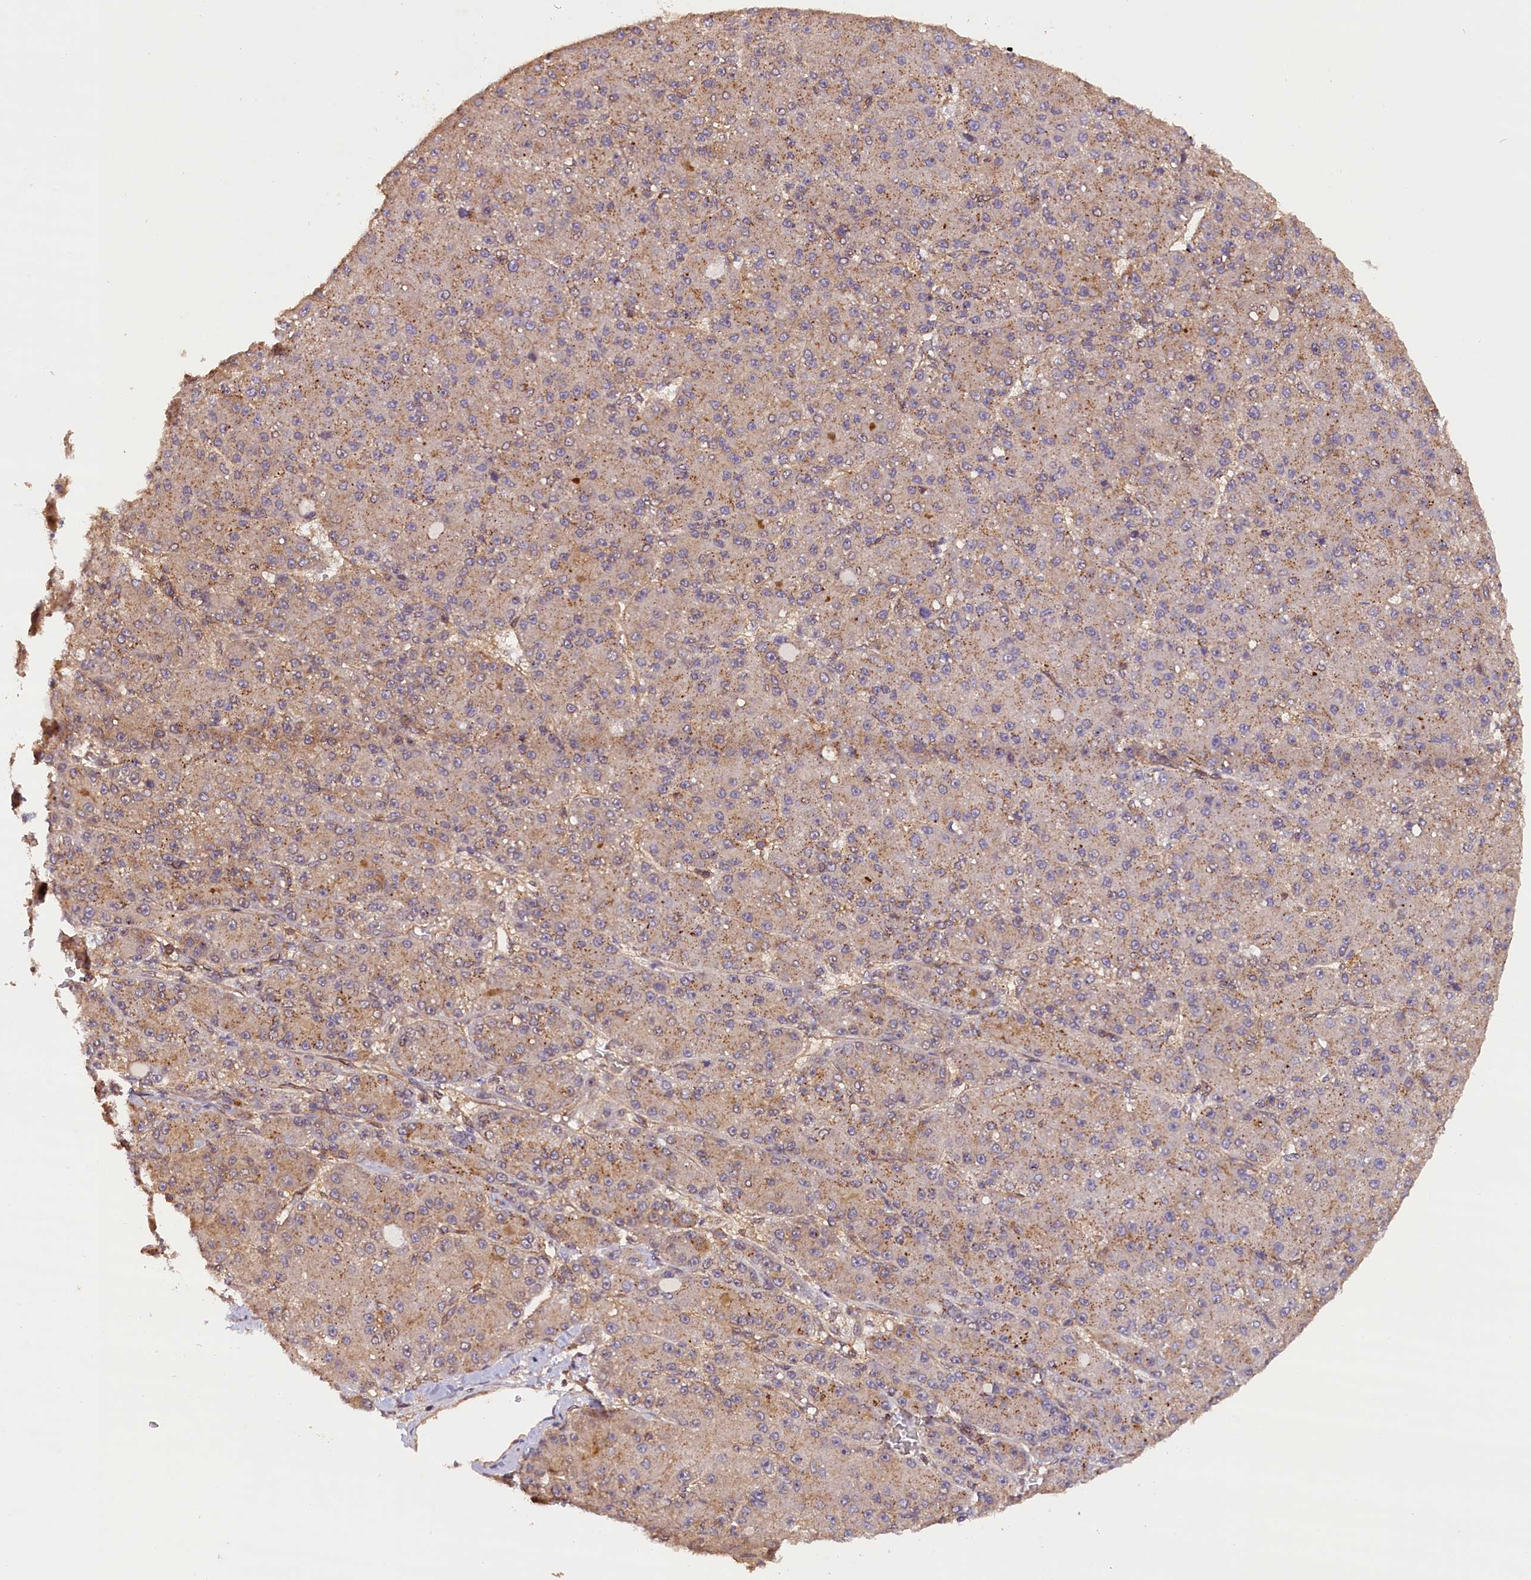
{"staining": {"intensity": "weak", "quantity": "25%-75%", "location": "cytoplasmic/membranous"}, "tissue": "liver cancer", "cell_type": "Tumor cells", "image_type": "cancer", "snomed": [{"axis": "morphology", "description": "Carcinoma, Hepatocellular, NOS"}, {"axis": "topography", "description": "Liver"}], "caption": "Hepatocellular carcinoma (liver) was stained to show a protein in brown. There is low levels of weak cytoplasmic/membranous positivity in about 25%-75% of tumor cells.", "gene": "IST1", "patient": {"sex": "male", "age": 67}}